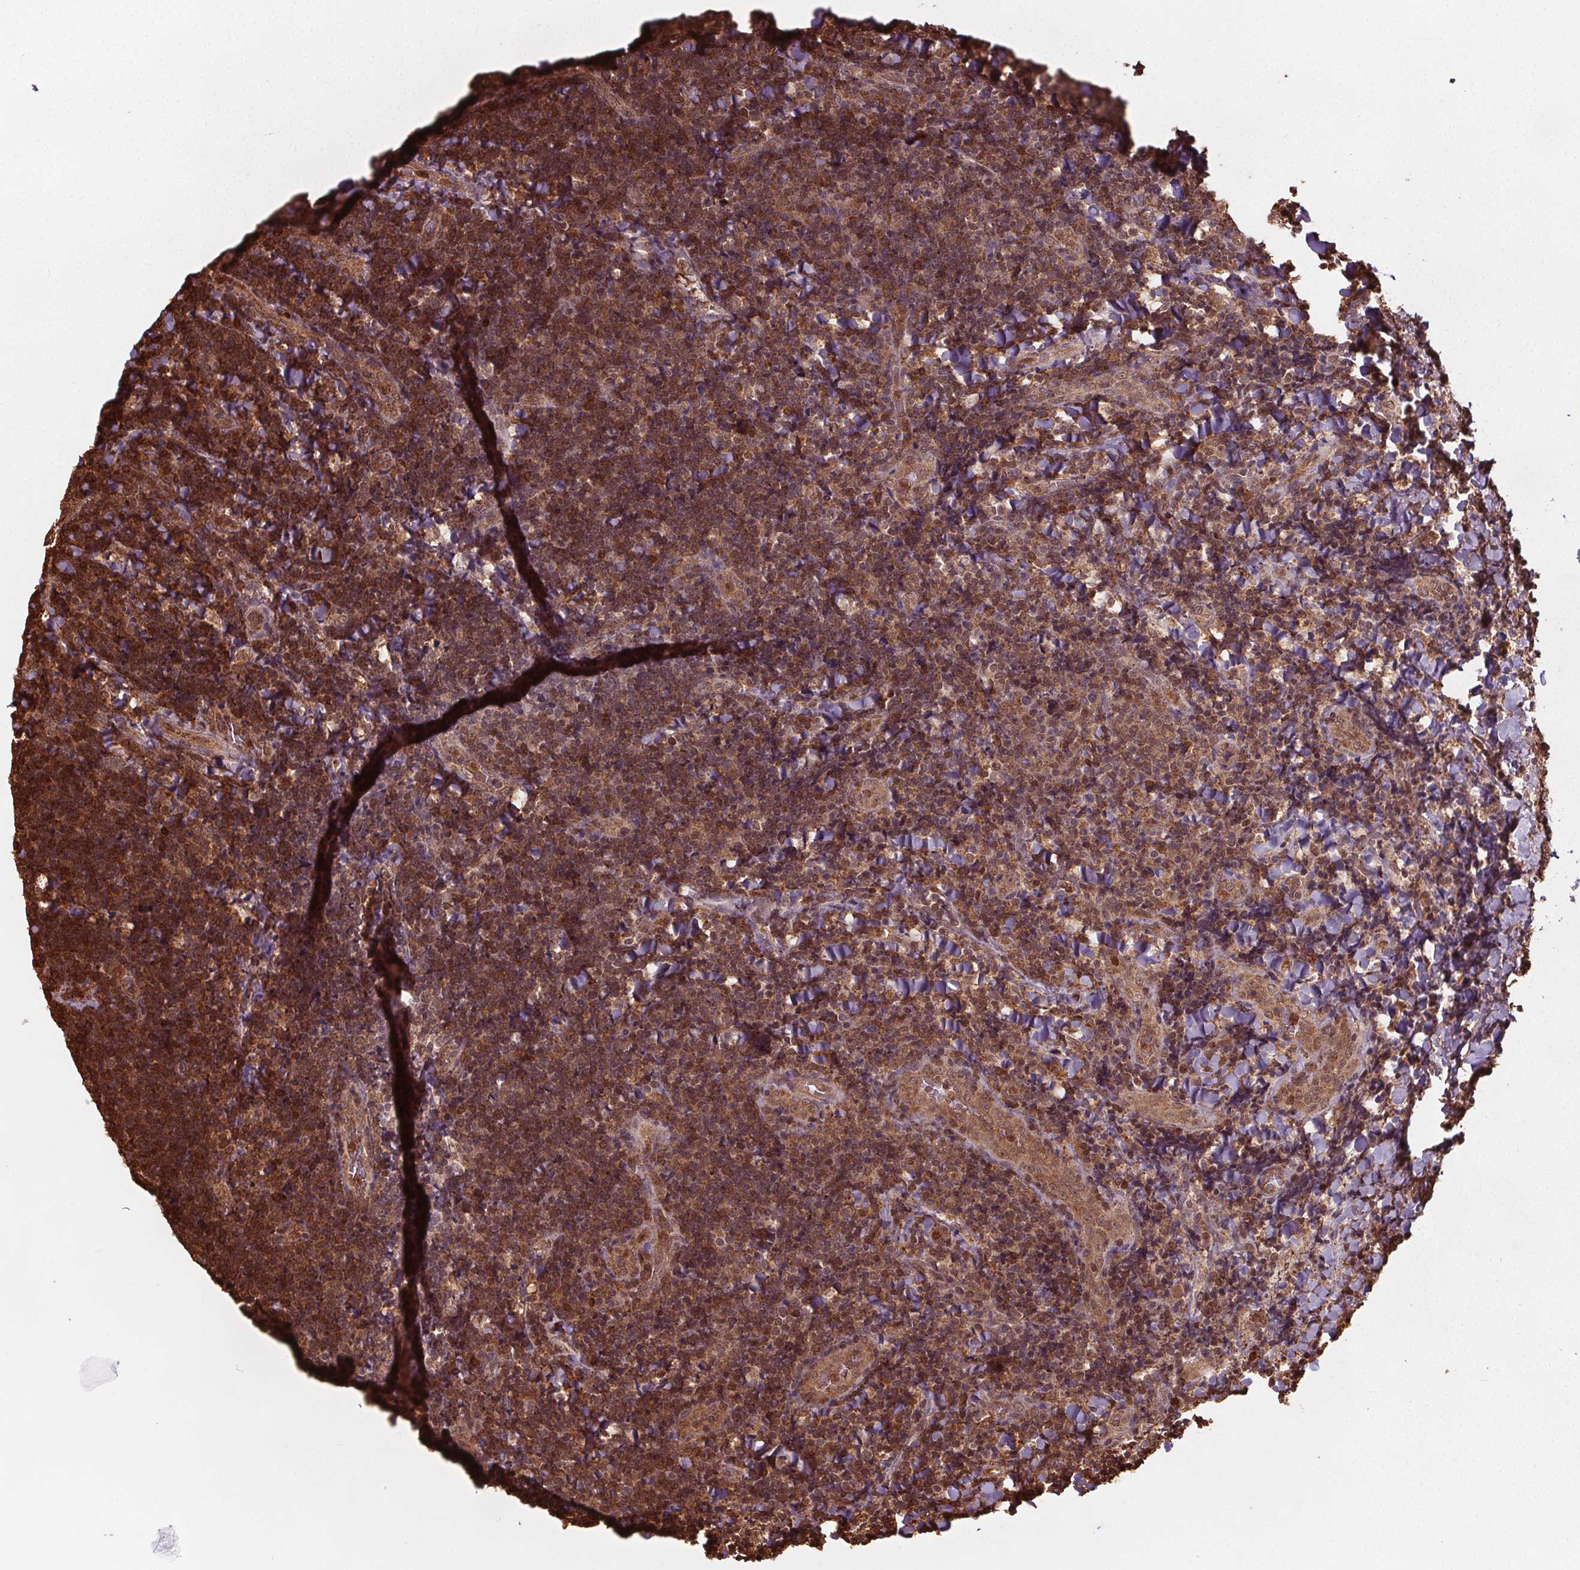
{"staining": {"intensity": "moderate", "quantity": ">75%", "location": "cytoplasmic/membranous,nuclear"}, "tissue": "tonsil", "cell_type": "Germinal center cells", "image_type": "normal", "snomed": [{"axis": "morphology", "description": "Normal tissue, NOS"}, {"axis": "topography", "description": "Tonsil"}], "caption": "Protein positivity by immunohistochemistry demonstrates moderate cytoplasmic/membranous,nuclear expression in about >75% of germinal center cells in benign tonsil.", "gene": "ENO1", "patient": {"sex": "male", "age": 17}}